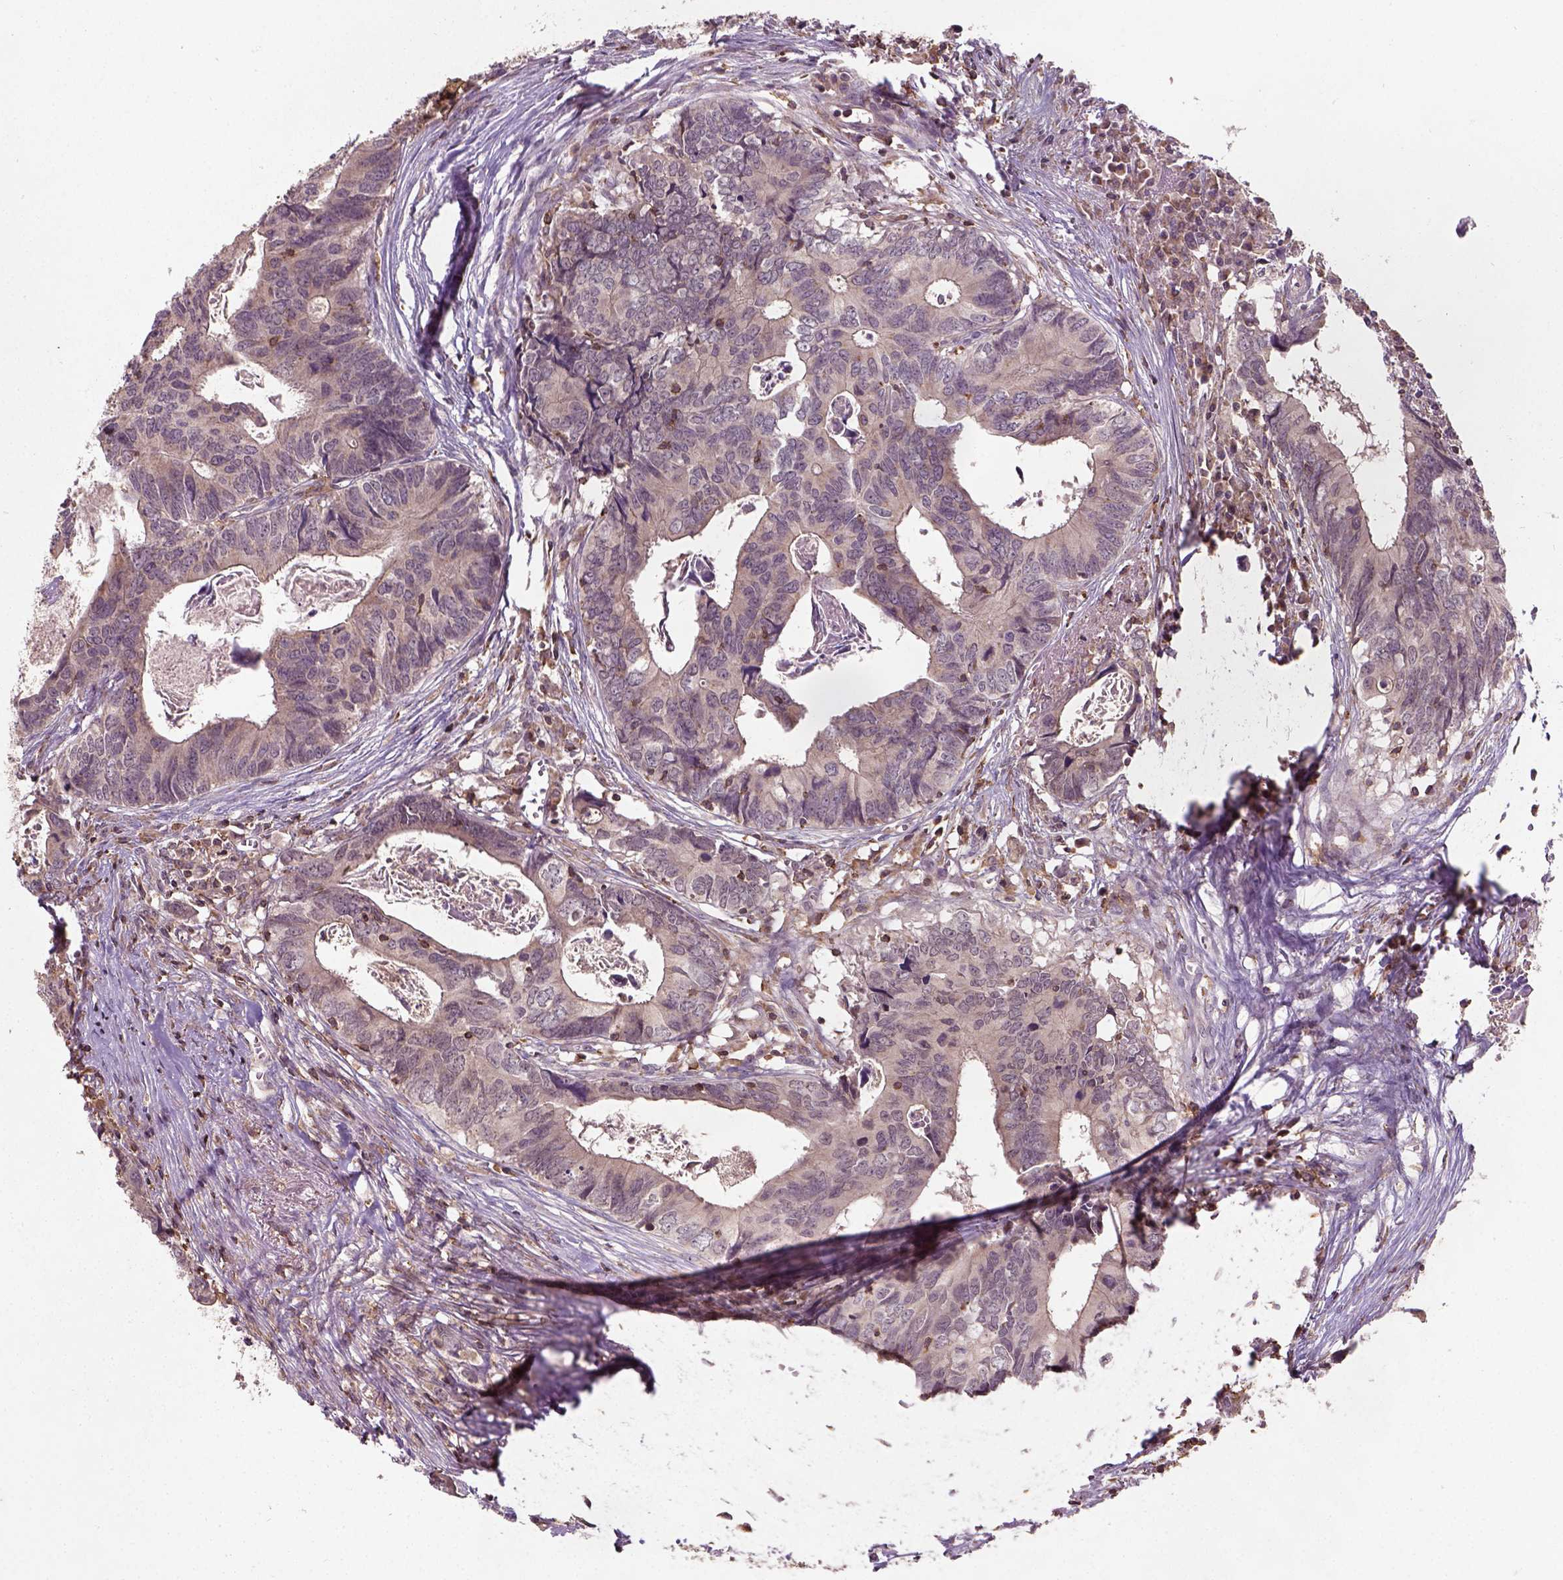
{"staining": {"intensity": "moderate", "quantity": "25%-75%", "location": "cytoplasmic/membranous"}, "tissue": "colorectal cancer", "cell_type": "Tumor cells", "image_type": "cancer", "snomed": [{"axis": "morphology", "description": "Adenocarcinoma, NOS"}, {"axis": "topography", "description": "Colon"}], "caption": "Immunohistochemical staining of human adenocarcinoma (colorectal) displays medium levels of moderate cytoplasmic/membranous staining in approximately 25%-75% of tumor cells.", "gene": "CAMKK1", "patient": {"sex": "female", "age": 82}}